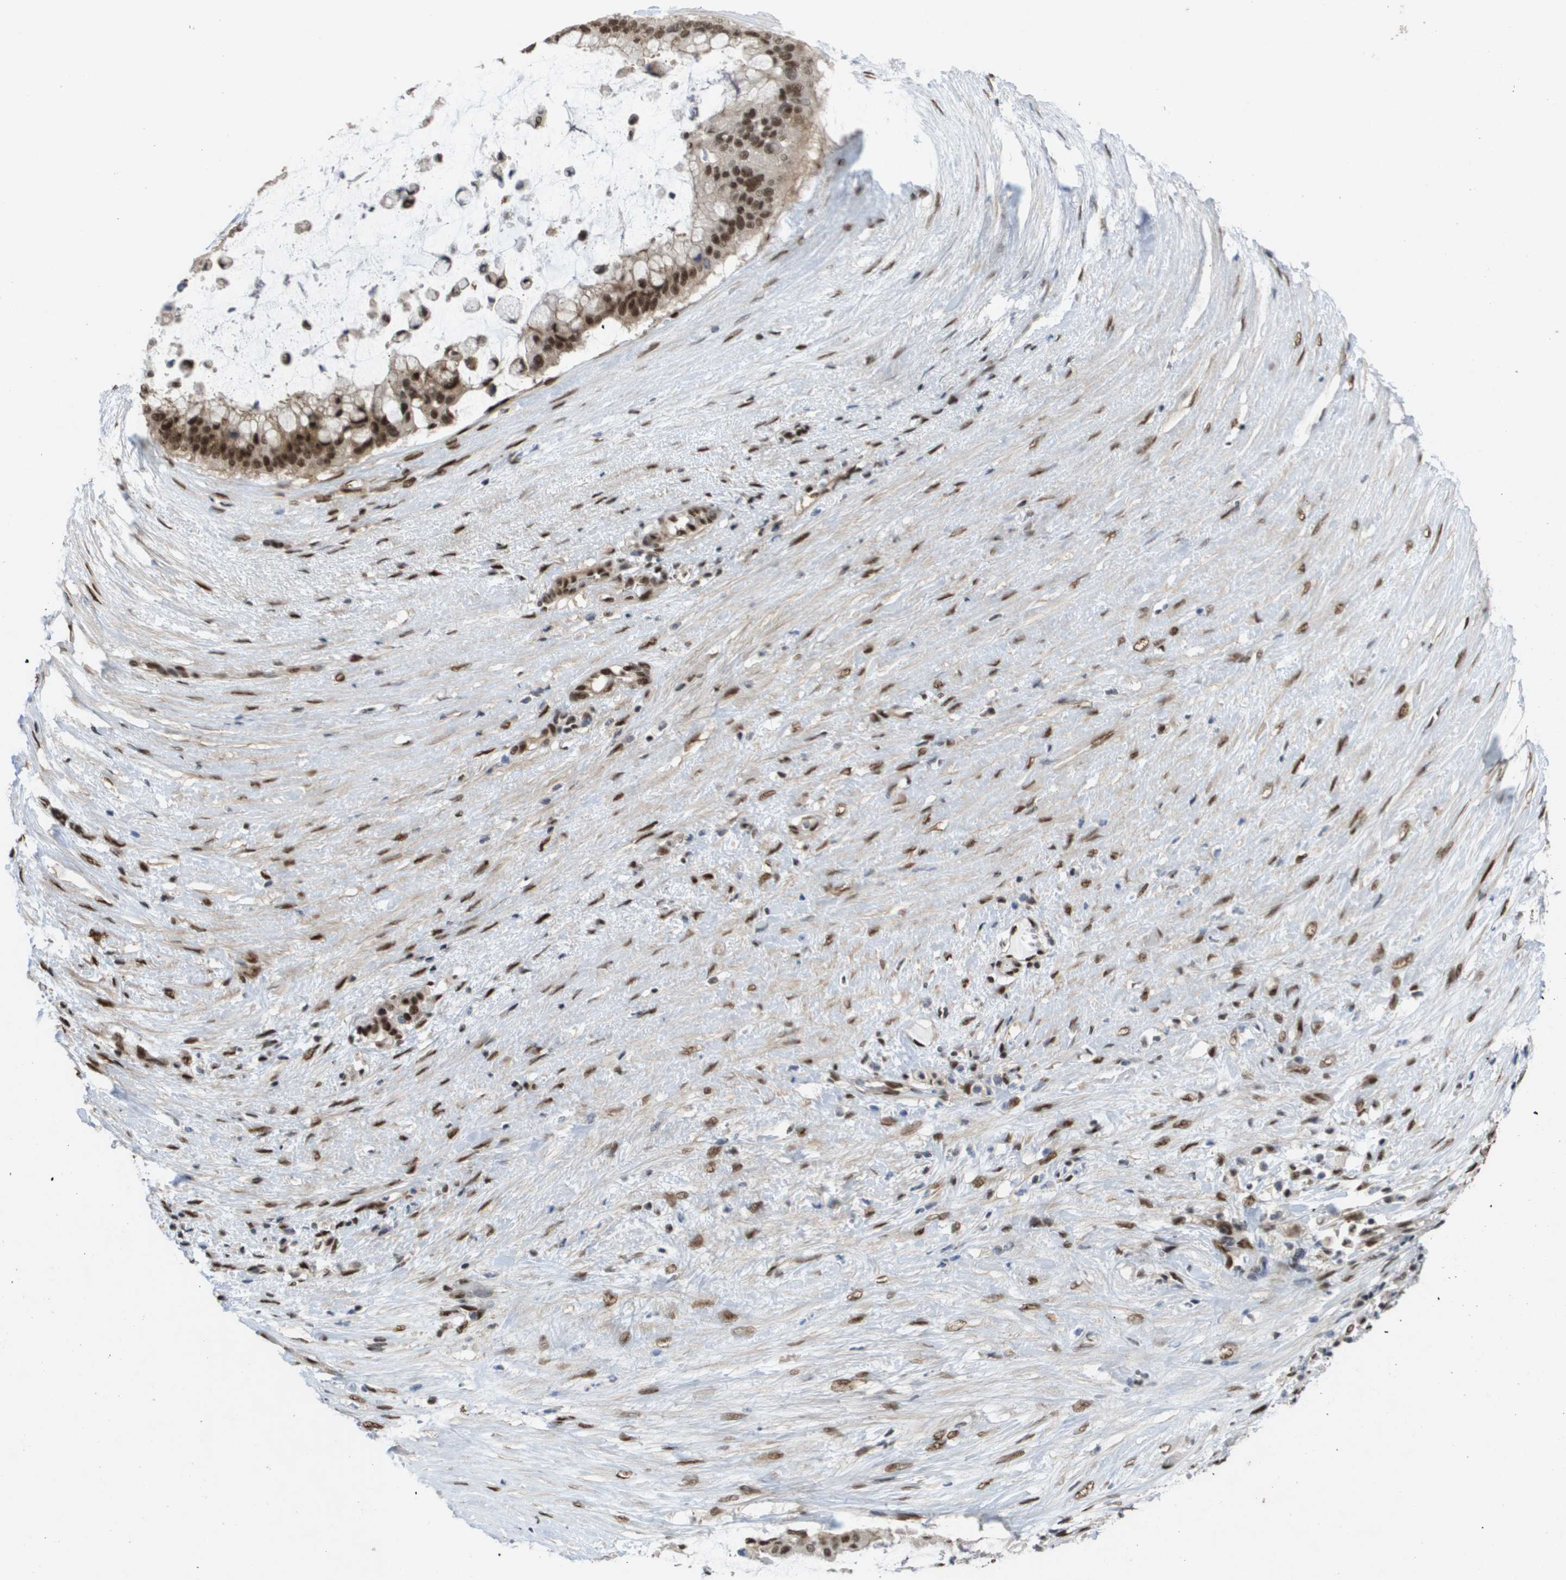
{"staining": {"intensity": "strong", "quantity": ">75%", "location": "nuclear"}, "tissue": "pancreatic cancer", "cell_type": "Tumor cells", "image_type": "cancer", "snomed": [{"axis": "morphology", "description": "Adenocarcinoma, NOS"}, {"axis": "topography", "description": "Pancreas"}], "caption": "Brown immunohistochemical staining in pancreatic cancer displays strong nuclear staining in approximately >75% of tumor cells.", "gene": "CDT1", "patient": {"sex": "male", "age": 41}}